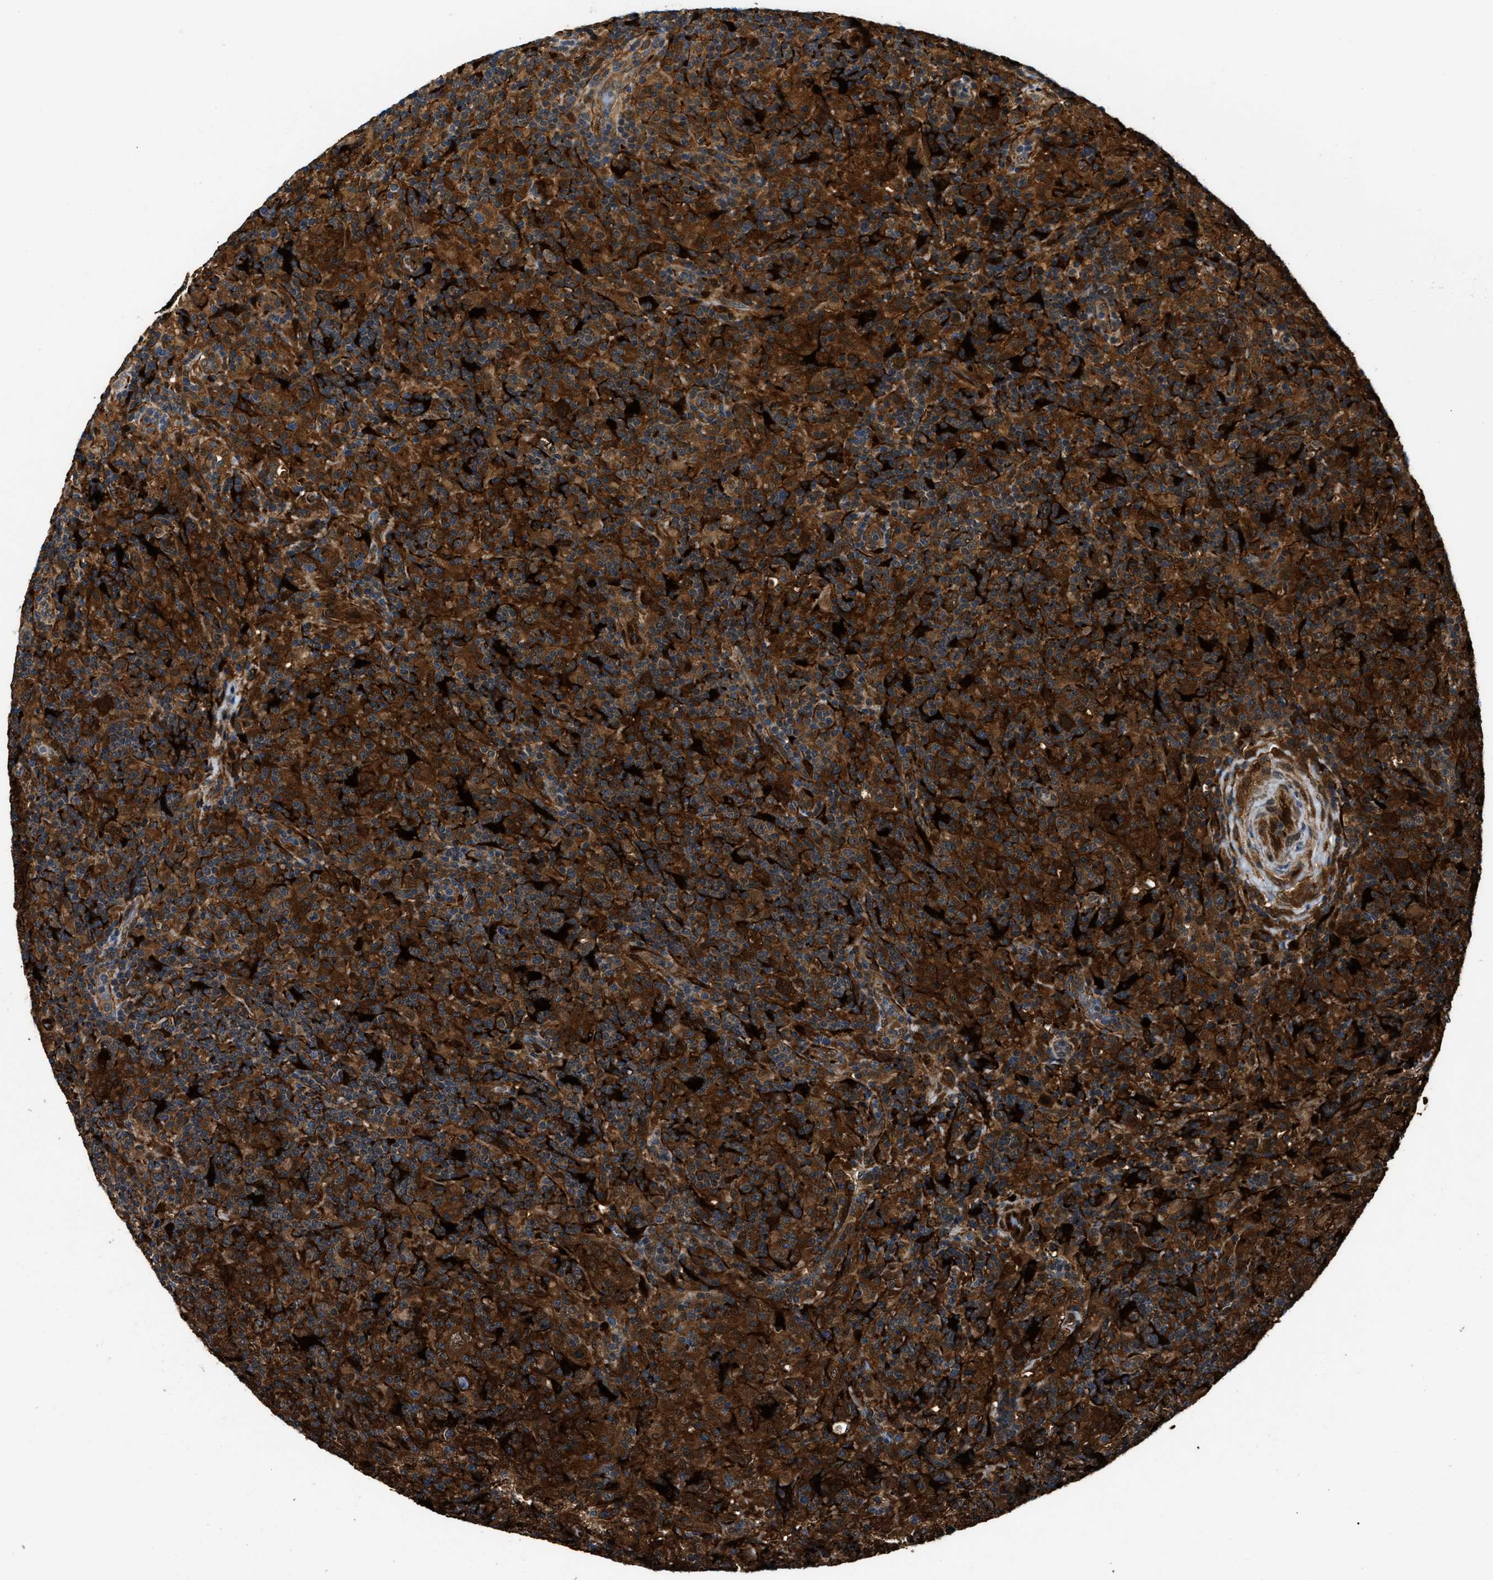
{"staining": {"intensity": "strong", "quantity": ">75%", "location": "cytoplasmic/membranous,nuclear"}, "tissue": "lymphoma", "cell_type": "Tumor cells", "image_type": "cancer", "snomed": [{"axis": "morphology", "description": "Hodgkin's disease, NOS"}, {"axis": "topography", "description": "Lymph node"}], "caption": "Immunohistochemistry (IHC) (DAB (3,3'-diaminobenzidine)) staining of Hodgkin's disease displays strong cytoplasmic/membranous and nuclear protein positivity in about >75% of tumor cells.", "gene": "PPA1", "patient": {"sex": "male", "age": 70}}